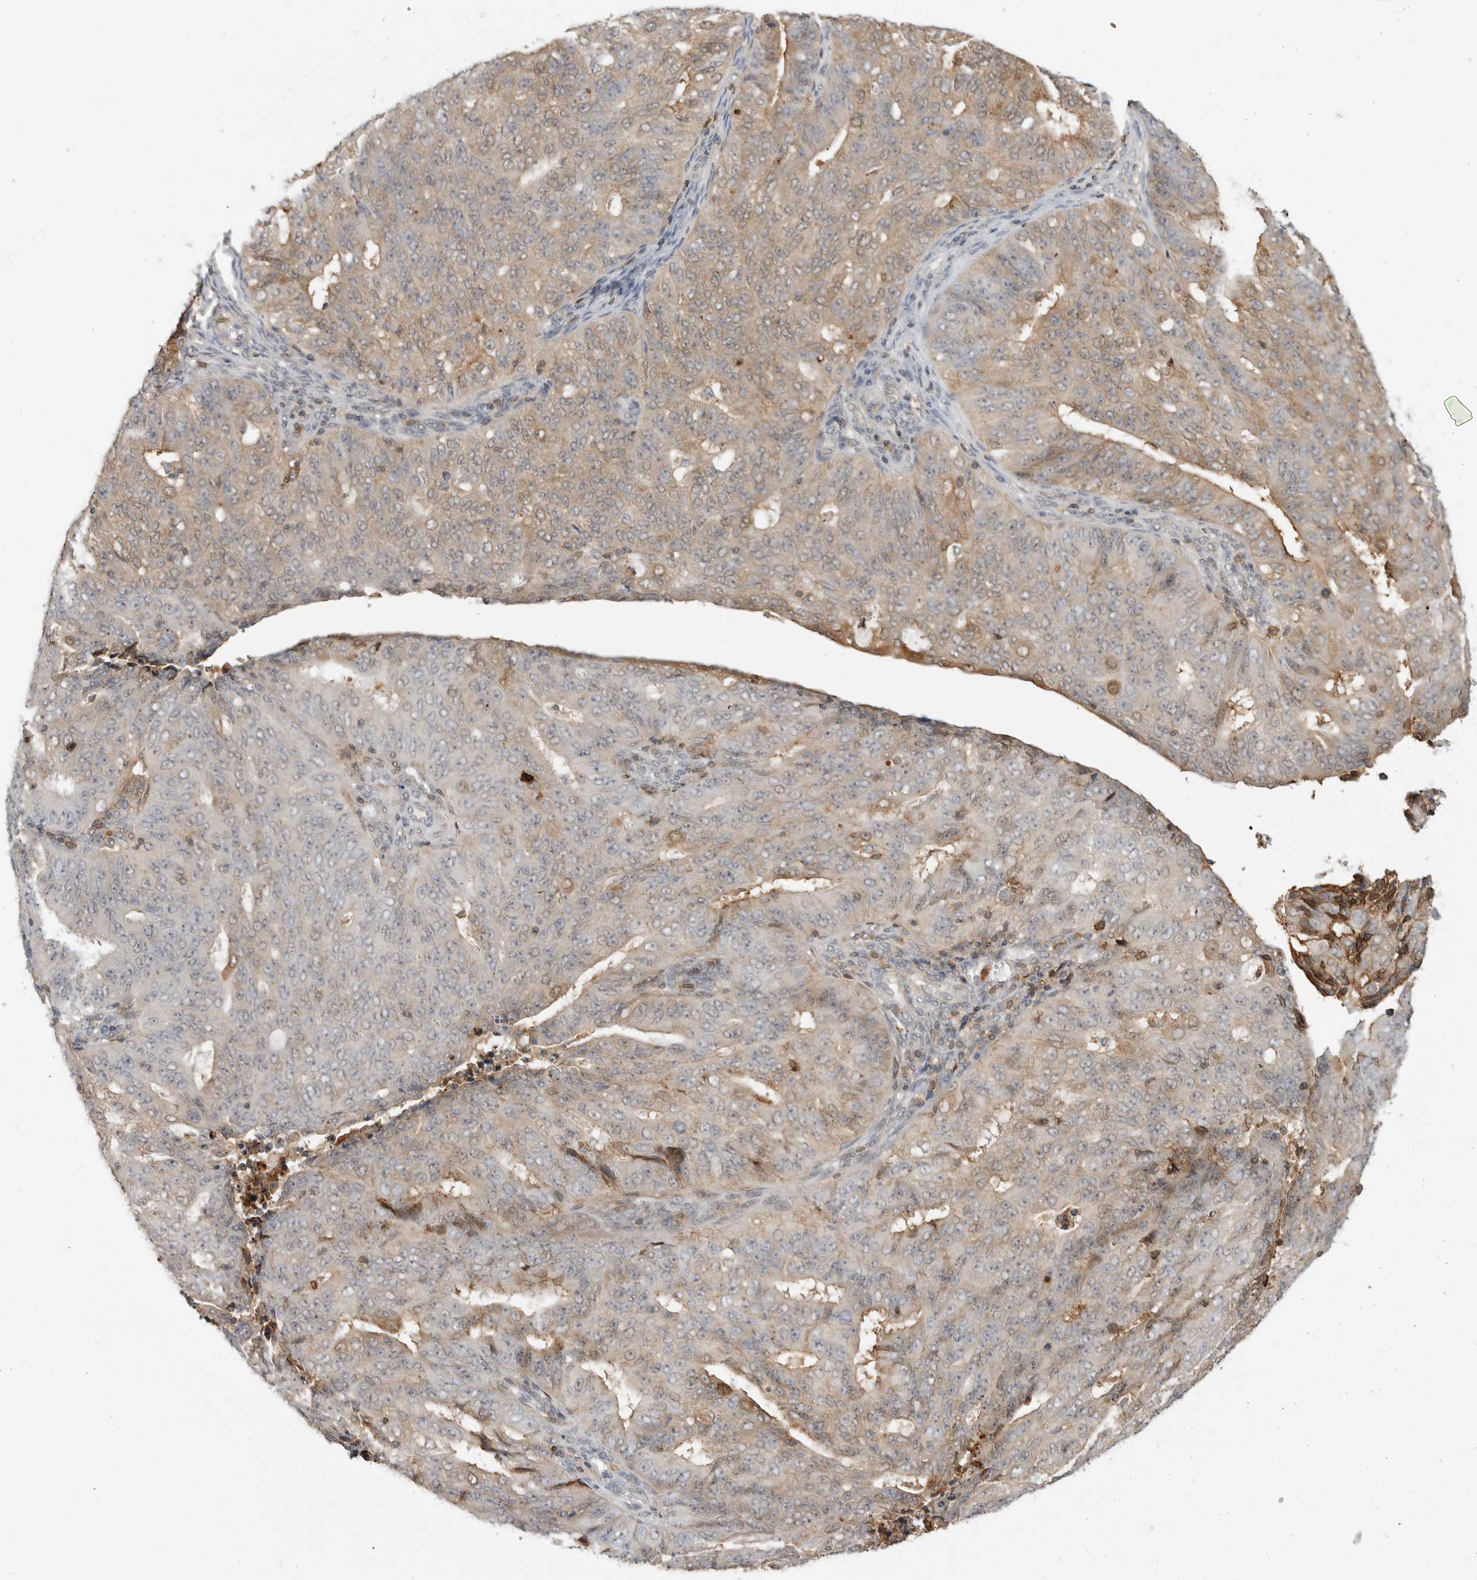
{"staining": {"intensity": "weak", "quantity": ">75%", "location": "cytoplasmic/membranous"}, "tissue": "endometrial cancer", "cell_type": "Tumor cells", "image_type": "cancer", "snomed": [{"axis": "morphology", "description": "Adenocarcinoma, NOS"}, {"axis": "topography", "description": "Endometrium"}], "caption": "Immunohistochemical staining of human endometrial cancer (adenocarcinoma) reveals weak cytoplasmic/membranous protein expression in approximately >75% of tumor cells.", "gene": "ANXA11", "patient": {"sex": "female", "age": 32}}